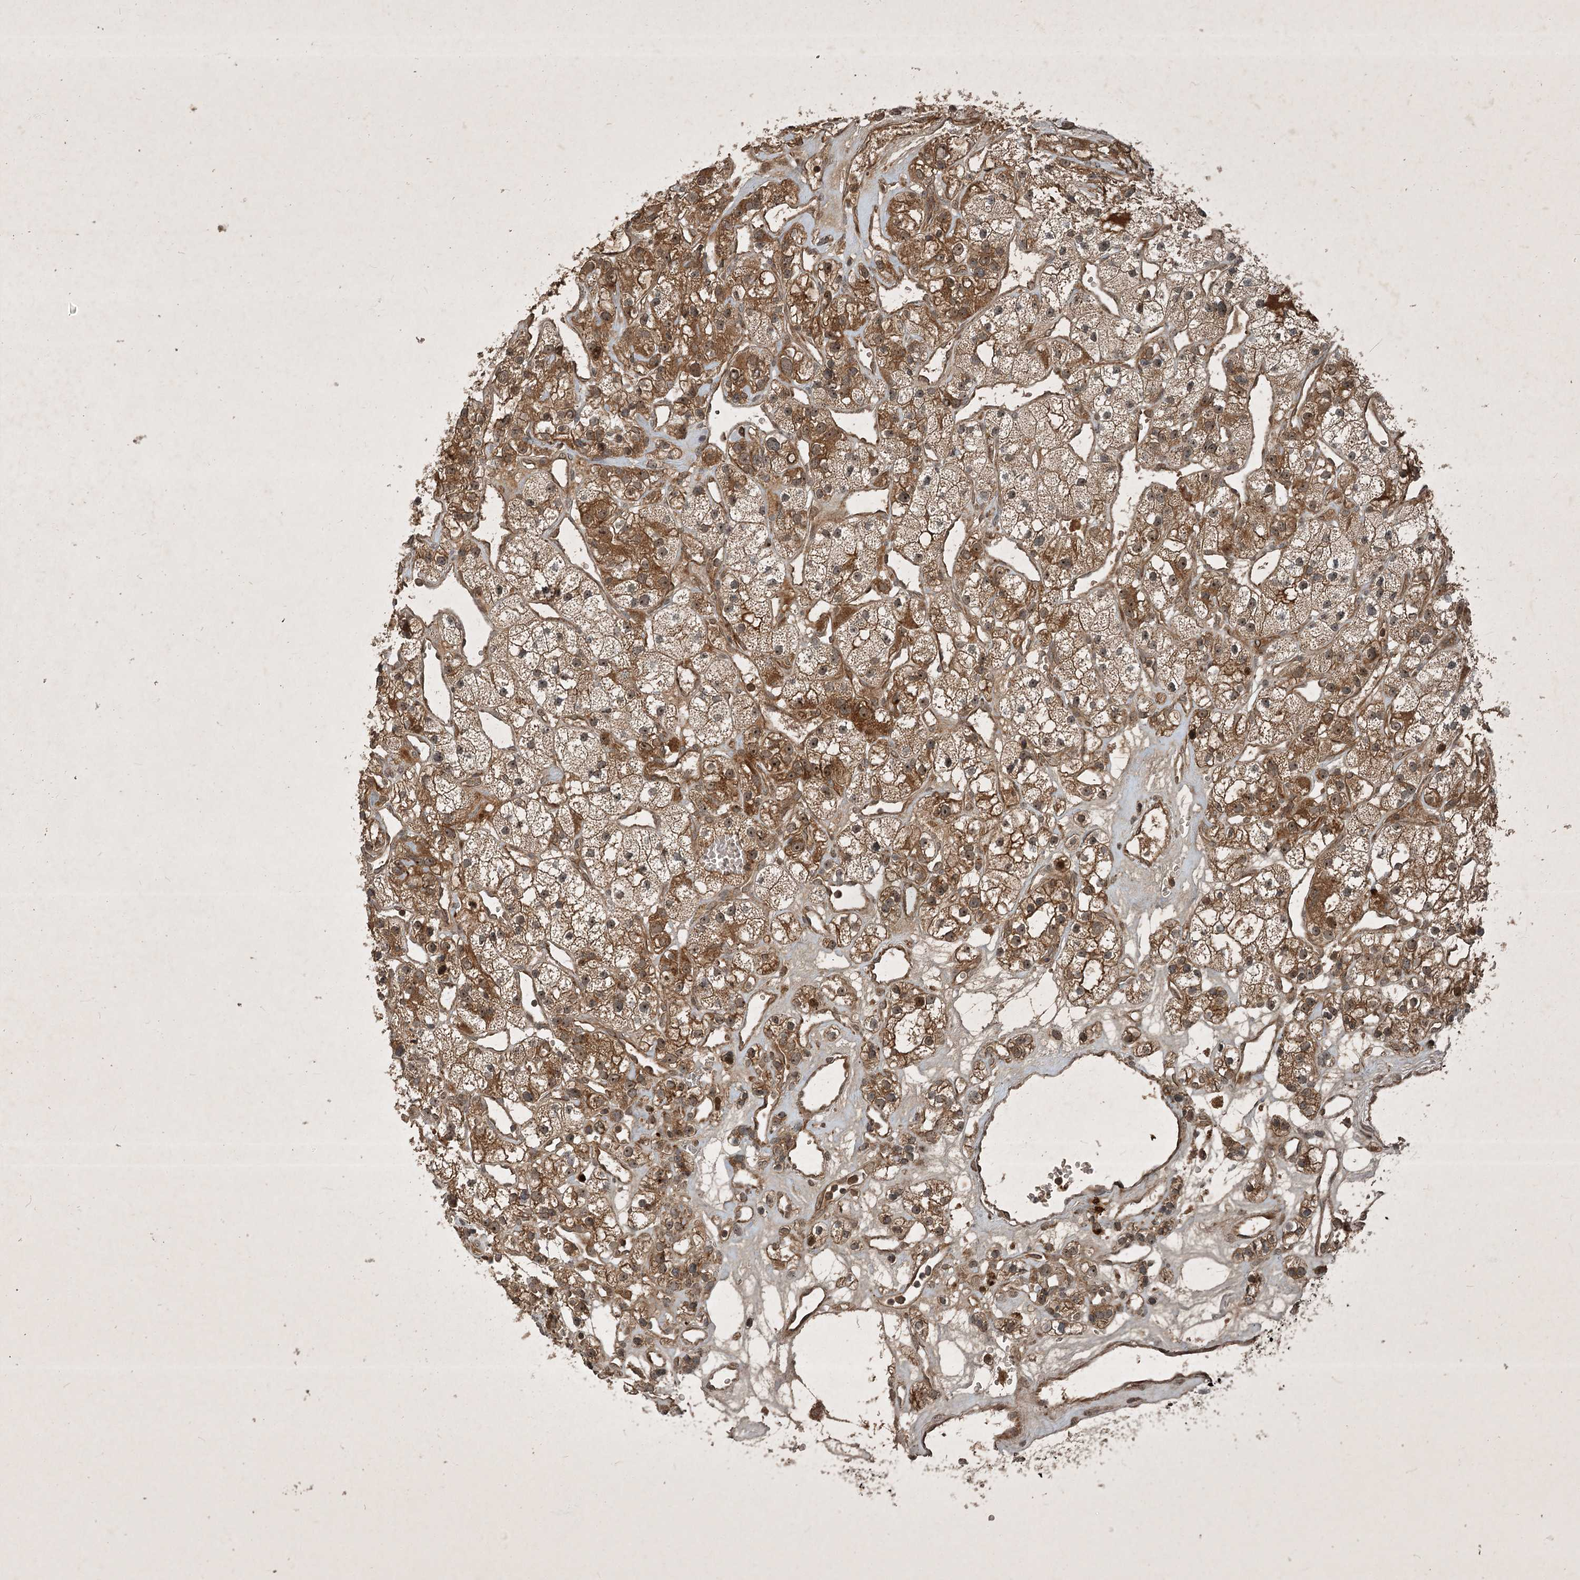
{"staining": {"intensity": "moderate", "quantity": ">75%", "location": "cytoplasmic/membranous"}, "tissue": "renal cancer", "cell_type": "Tumor cells", "image_type": "cancer", "snomed": [{"axis": "morphology", "description": "Adenocarcinoma, NOS"}, {"axis": "topography", "description": "Kidney"}], "caption": "About >75% of tumor cells in human renal cancer (adenocarcinoma) show moderate cytoplasmic/membranous protein expression as visualized by brown immunohistochemical staining.", "gene": "UNC93A", "patient": {"sex": "female", "age": 57}}